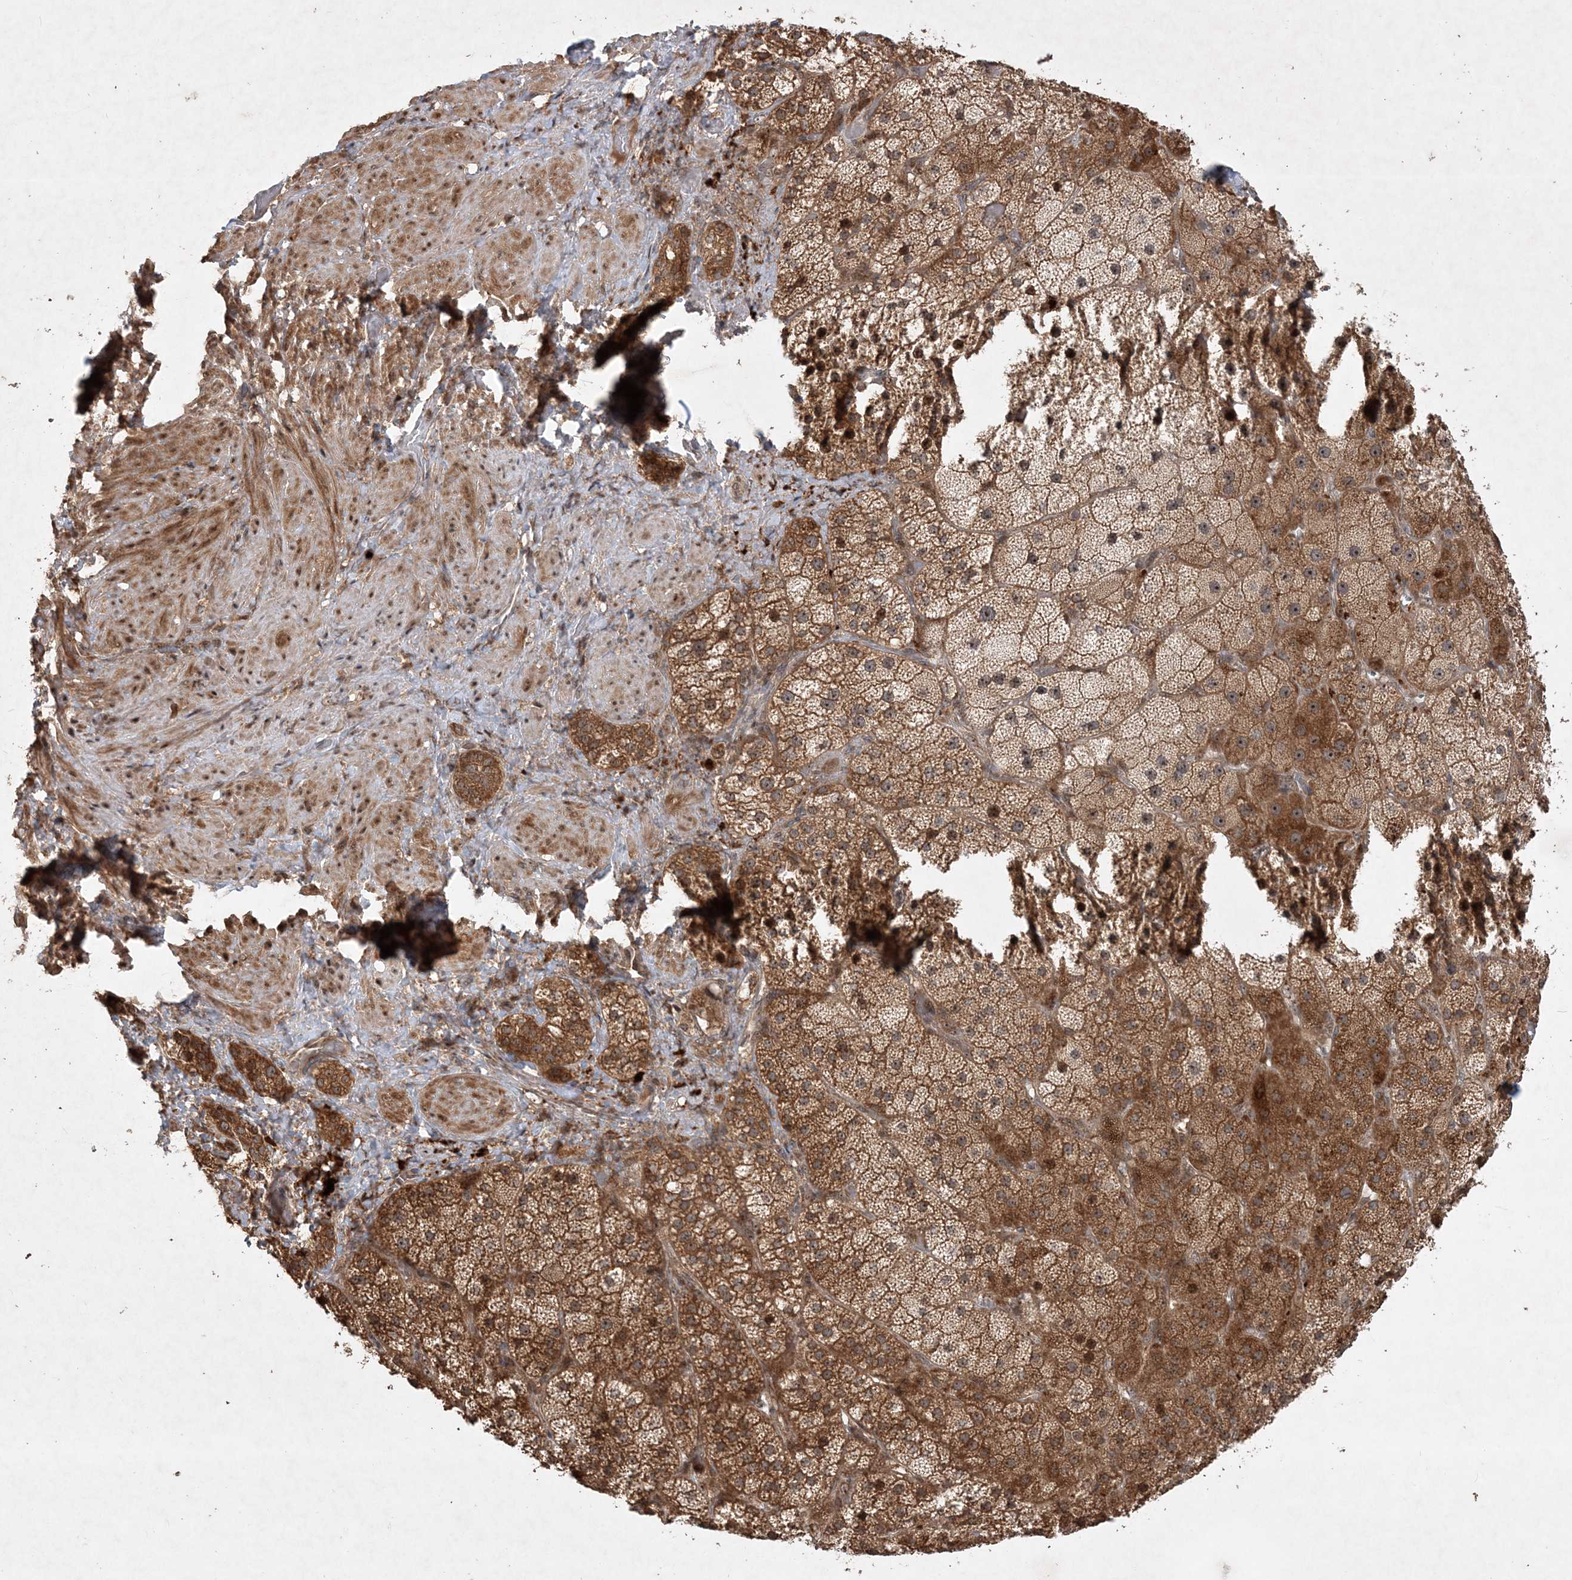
{"staining": {"intensity": "strong", "quantity": ">75%", "location": "cytoplasmic/membranous"}, "tissue": "adrenal gland", "cell_type": "Glandular cells", "image_type": "normal", "snomed": [{"axis": "morphology", "description": "Normal tissue, NOS"}, {"axis": "topography", "description": "Adrenal gland"}], "caption": "Protein analysis of normal adrenal gland shows strong cytoplasmic/membranous positivity in about >75% of glandular cells.", "gene": "UBR3", "patient": {"sex": "male", "age": 57}}